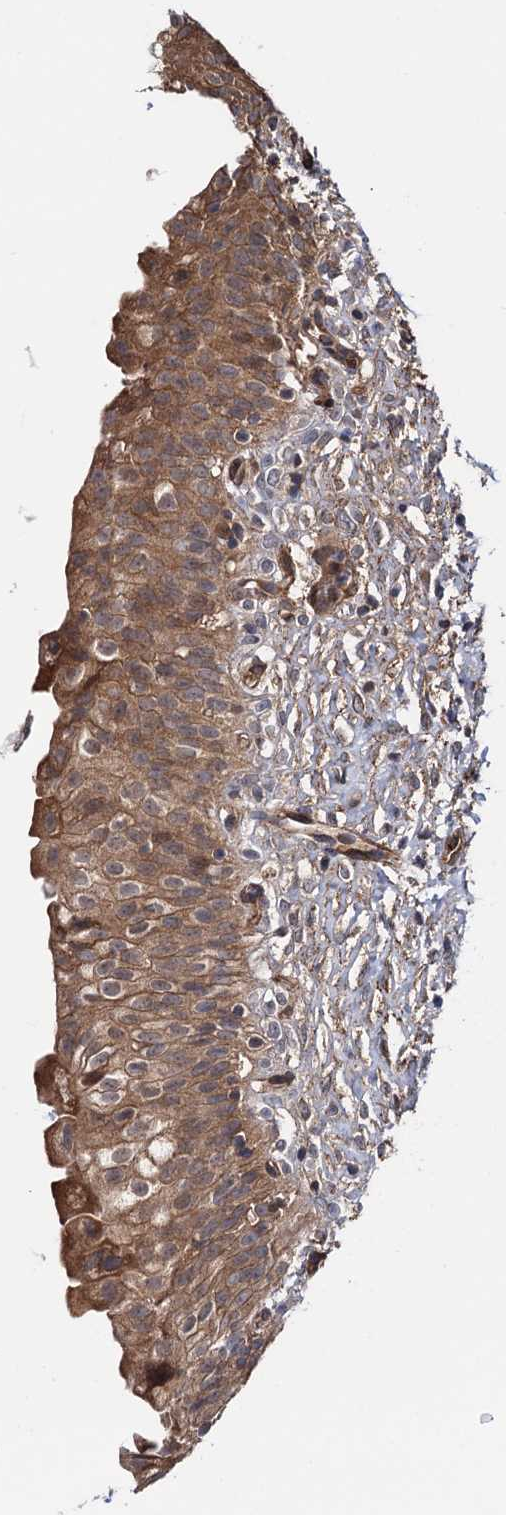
{"staining": {"intensity": "moderate", "quantity": ">75%", "location": "cytoplasmic/membranous"}, "tissue": "urinary bladder", "cell_type": "Urothelial cells", "image_type": "normal", "snomed": [{"axis": "morphology", "description": "Normal tissue, NOS"}, {"axis": "topography", "description": "Urinary bladder"}], "caption": "Urothelial cells exhibit medium levels of moderate cytoplasmic/membranous positivity in about >75% of cells in normal human urinary bladder.", "gene": "ATP8B4", "patient": {"sex": "male", "age": 55}}